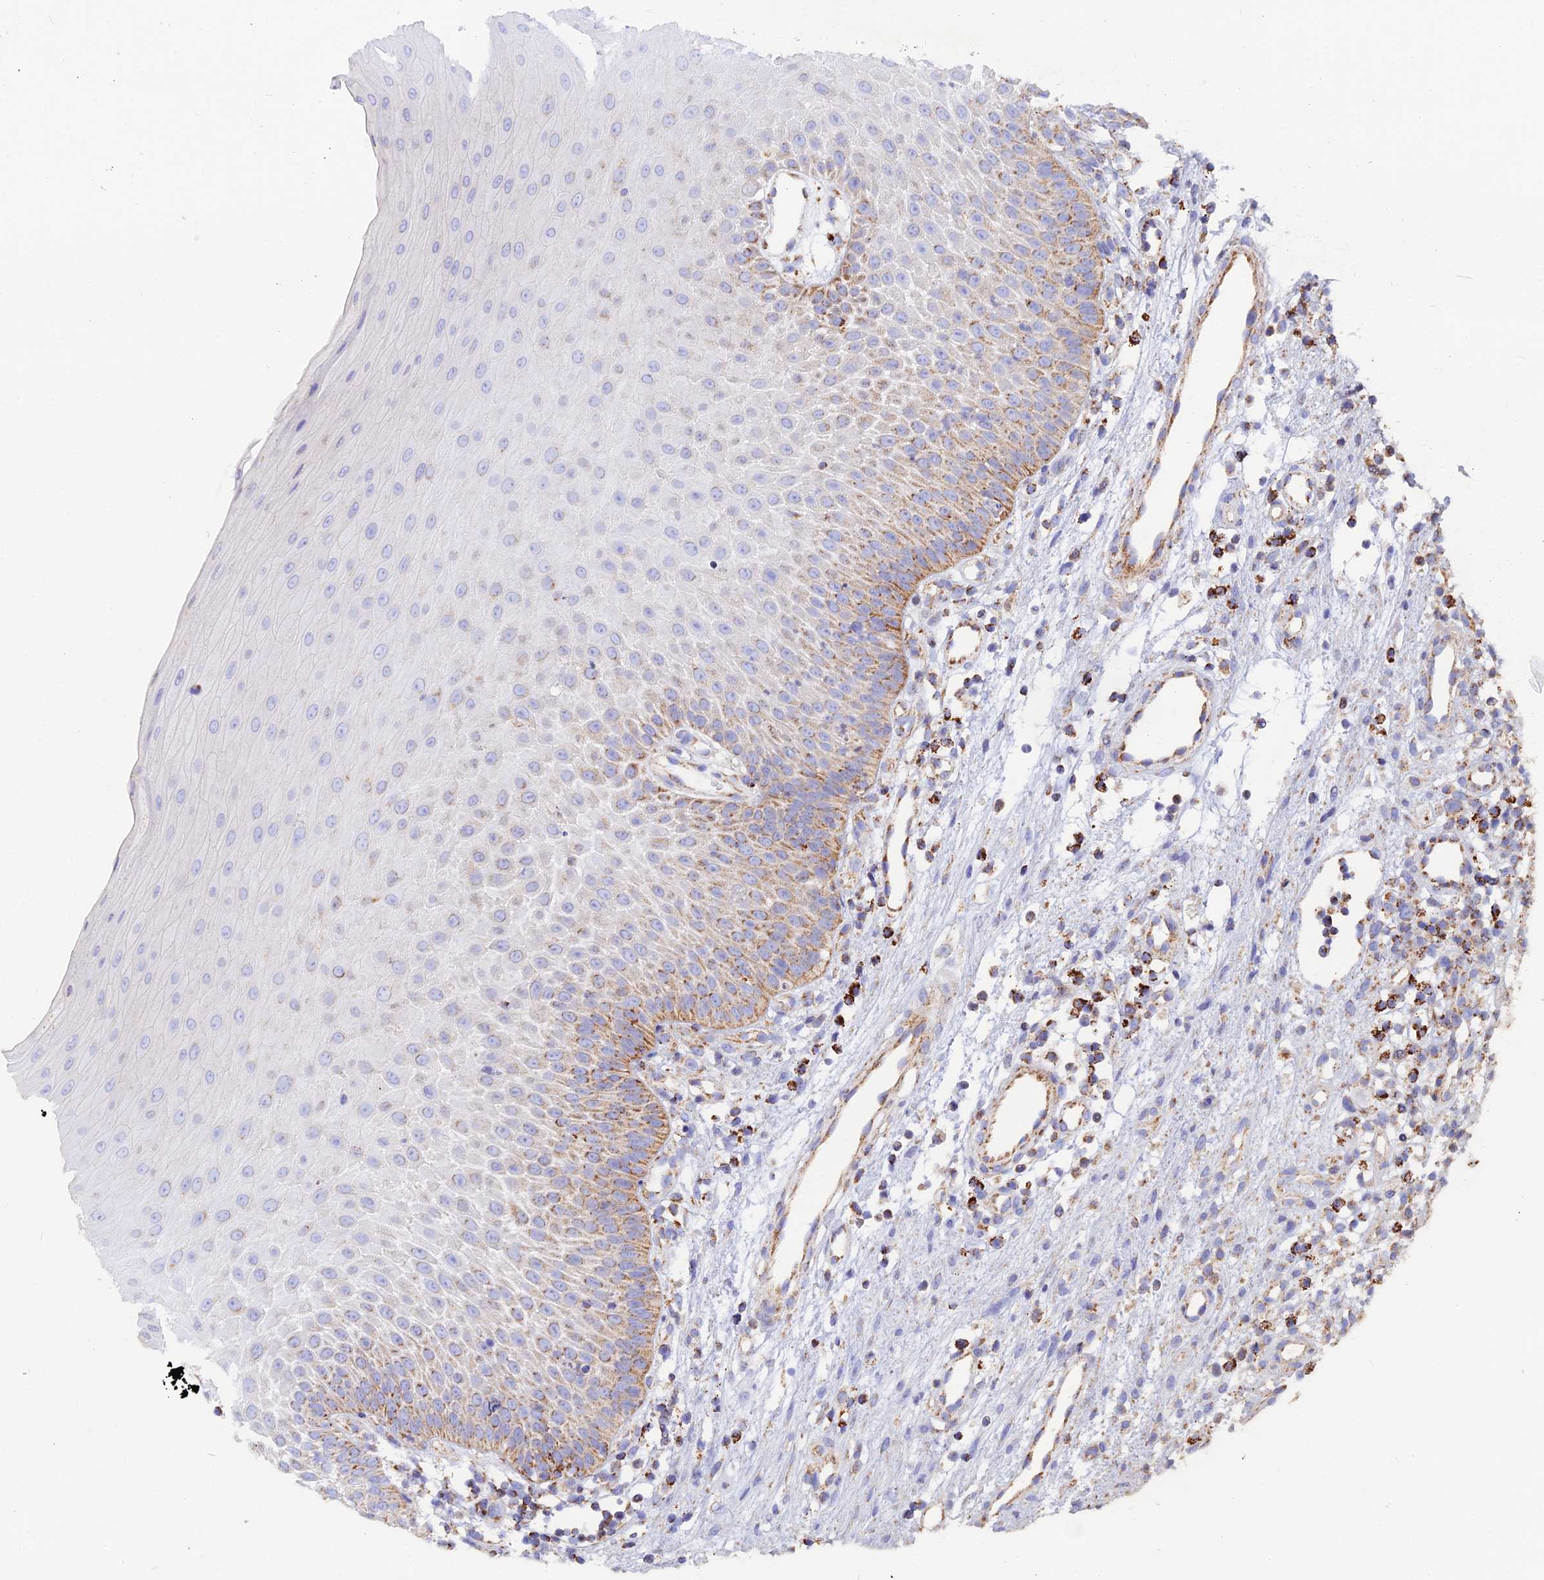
{"staining": {"intensity": "moderate", "quantity": ">75%", "location": "cytoplasmic/membranous"}, "tissue": "oral mucosa", "cell_type": "Squamous epithelial cells", "image_type": "normal", "snomed": [{"axis": "morphology", "description": "Normal tissue, NOS"}, {"axis": "topography", "description": "Oral tissue"}], "caption": "About >75% of squamous epithelial cells in normal human oral mucosa demonstrate moderate cytoplasmic/membranous protein staining as visualized by brown immunohistochemical staining.", "gene": "GCDH", "patient": {"sex": "female", "age": 13}}